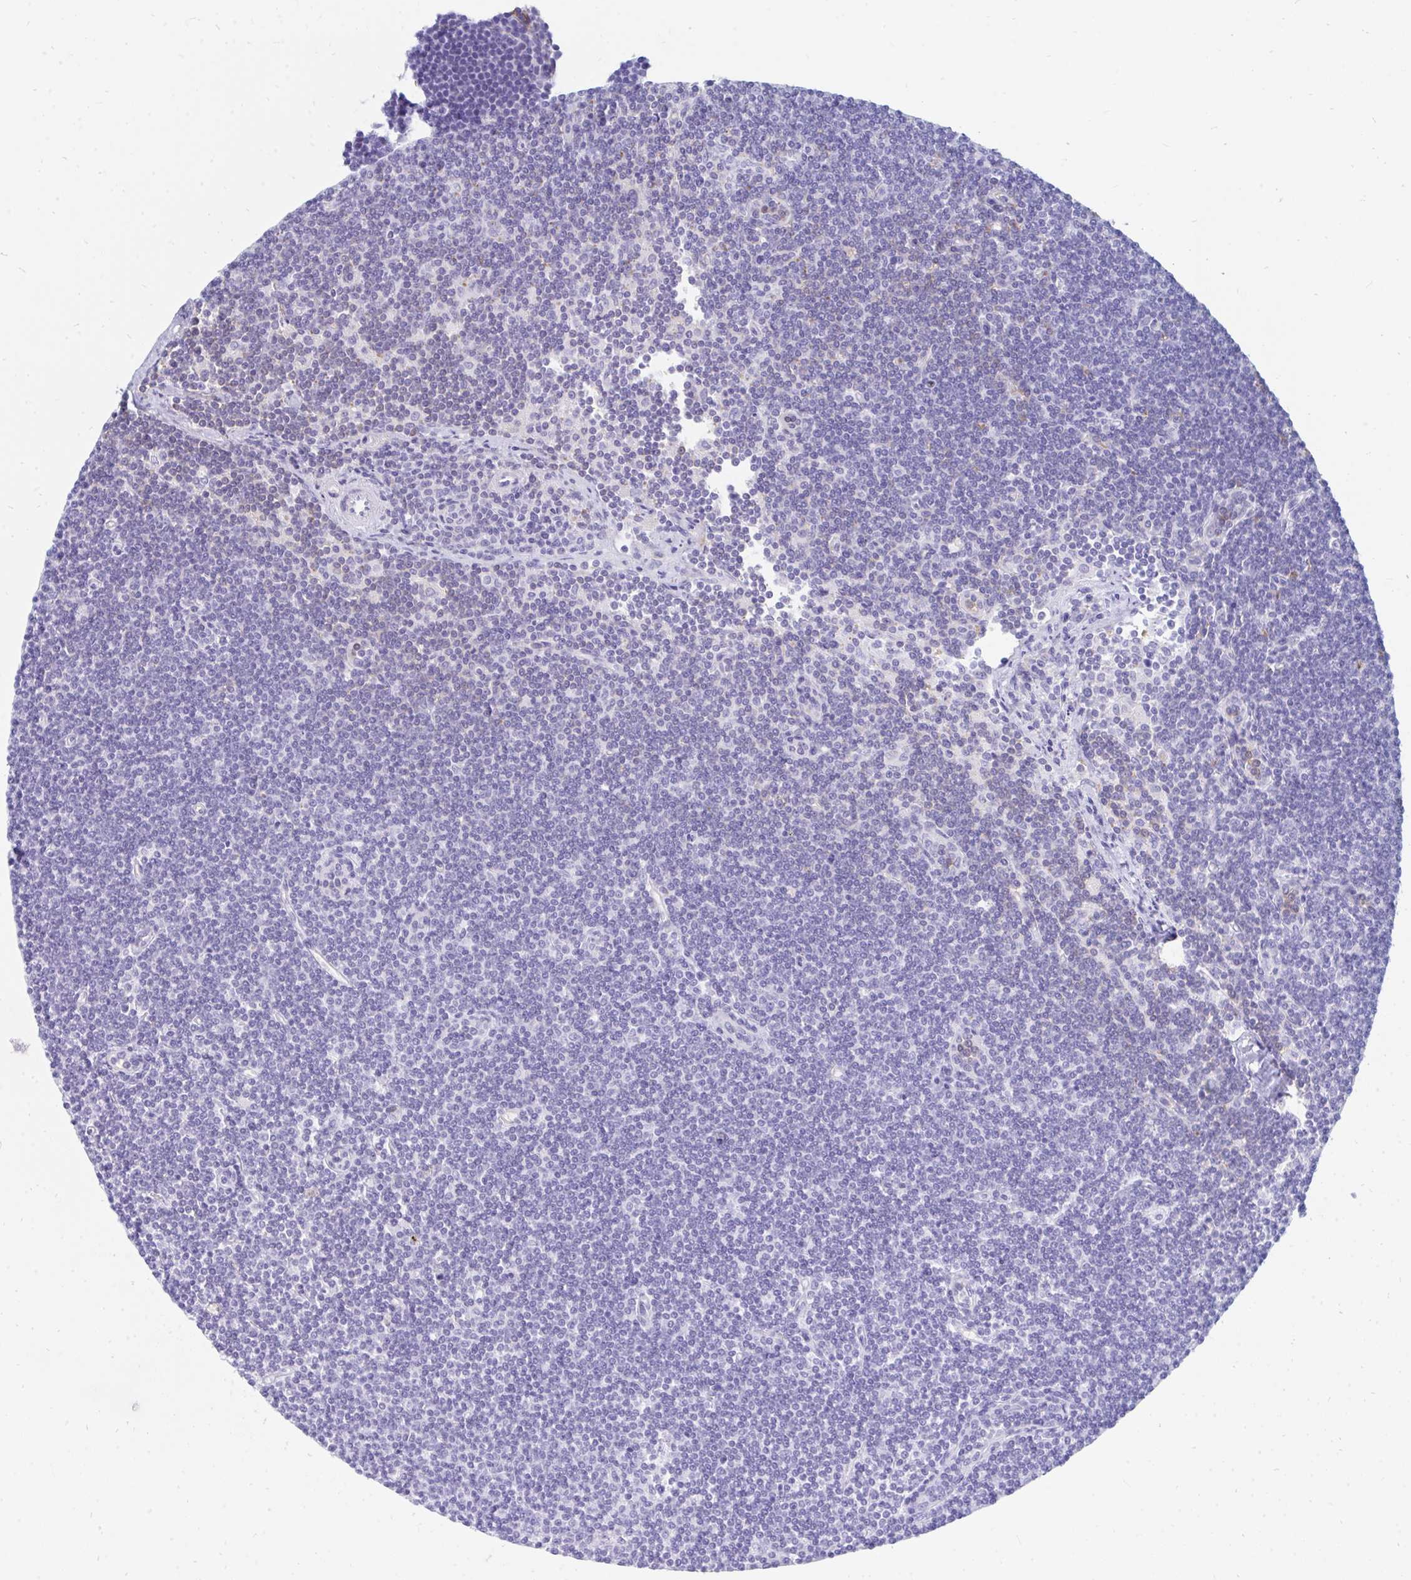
{"staining": {"intensity": "negative", "quantity": "none", "location": "none"}, "tissue": "lymphoma", "cell_type": "Tumor cells", "image_type": "cancer", "snomed": [{"axis": "morphology", "description": "Malignant lymphoma, non-Hodgkin's type, Low grade"}, {"axis": "topography", "description": "Lymph node"}], "caption": "The IHC photomicrograph has no significant staining in tumor cells of lymphoma tissue.", "gene": "MROH2B", "patient": {"sex": "female", "age": 73}}